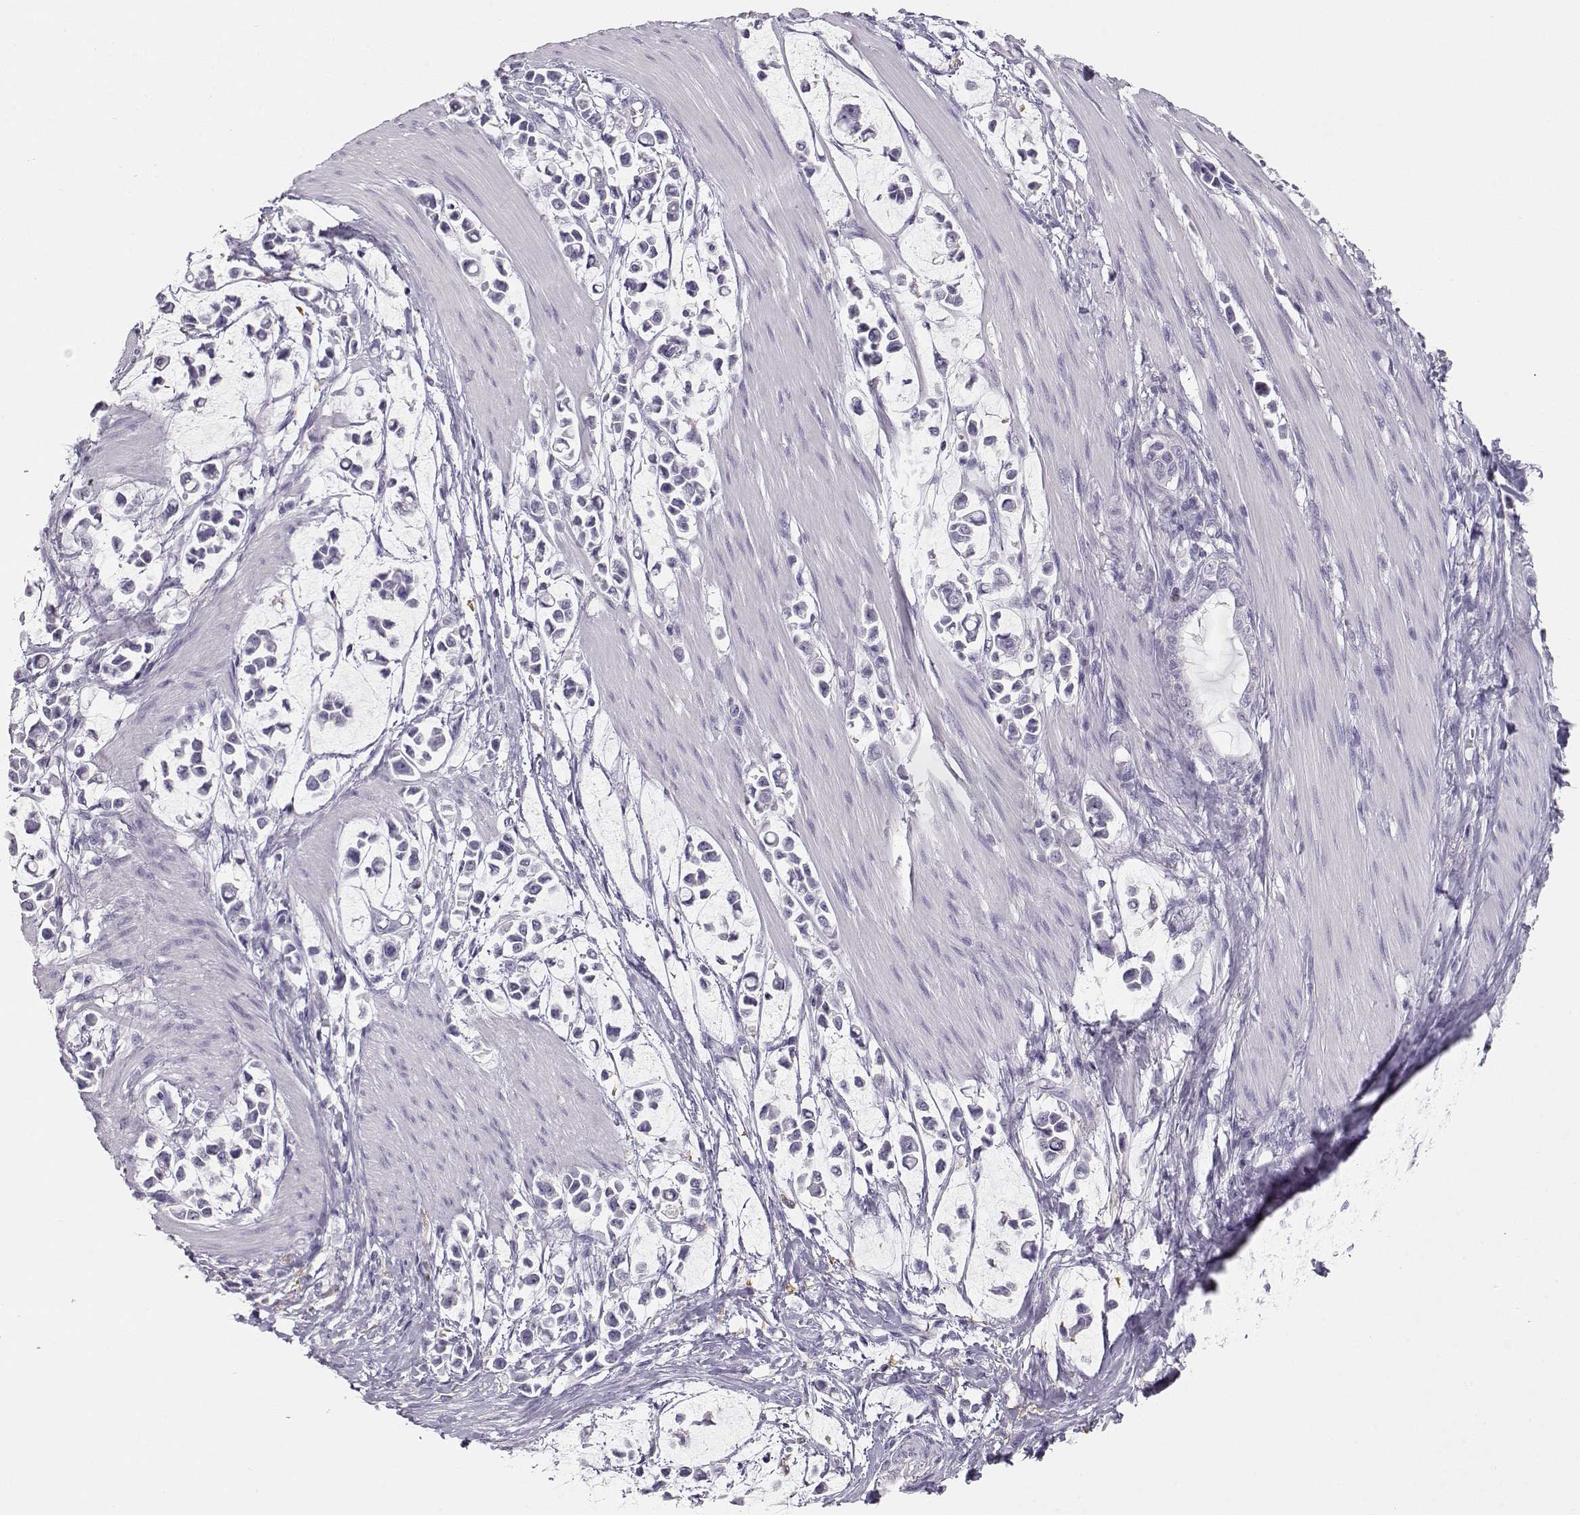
{"staining": {"intensity": "negative", "quantity": "none", "location": "none"}, "tissue": "stomach cancer", "cell_type": "Tumor cells", "image_type": "cancer", "snomed": [{"axis": "morphology", "description": "Adenocarcinoma, NOS"}, {"axis": "topography", "description": "Stomach"}], "caption": "Tumor cells show no significant expression in adenocarcinoma (stomach).", "gene": "NUTM1", "patient": {"sex": "male", "age": 82}}